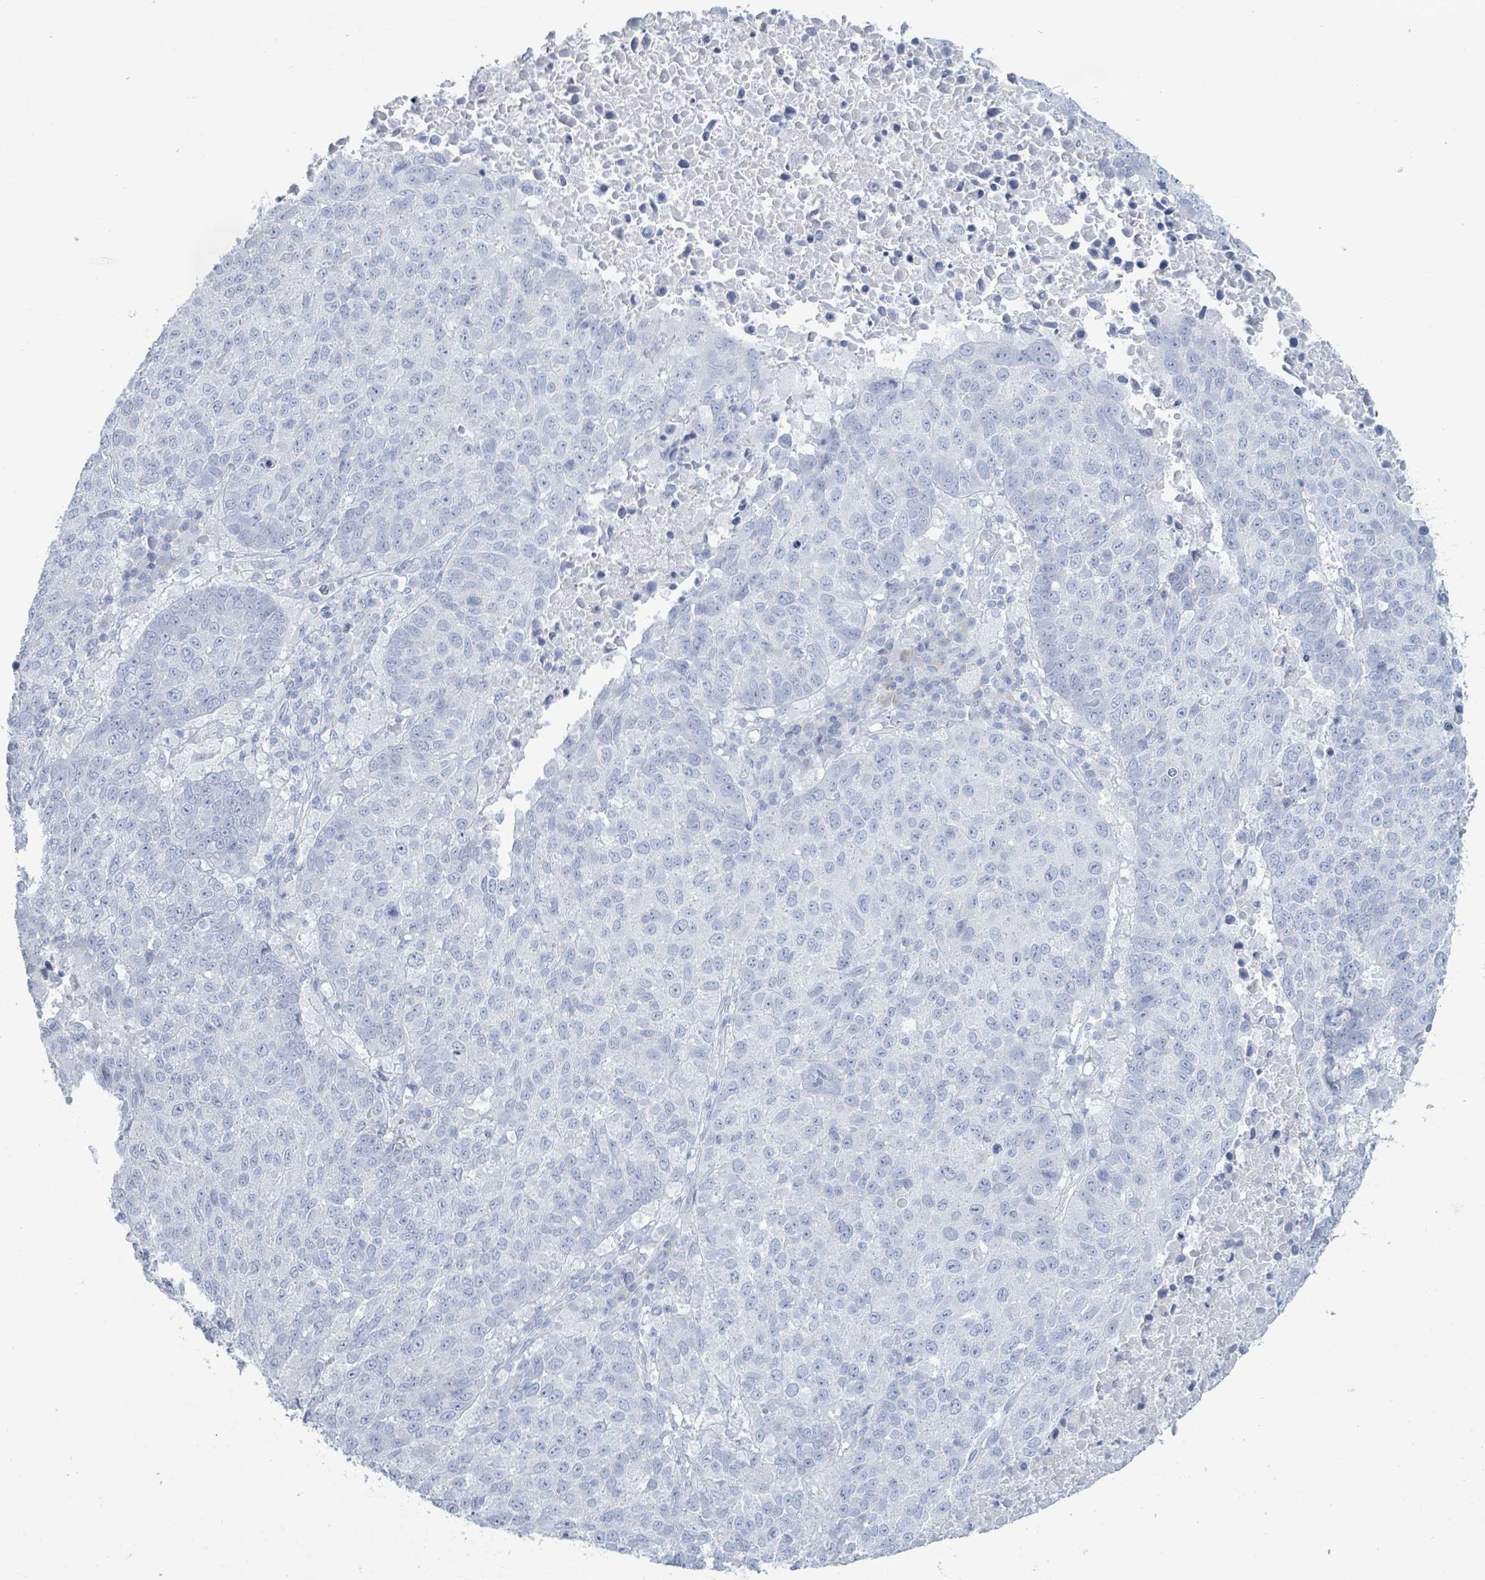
{"staining": {"intensity": "negative", "quantity": "none", "location": "none"}, "tissue": "lung cancer", "cell_type": "Tumor cells", "image_type": "cancer", "snomed": [{"axis": "morphology", "description": "Squamous cell carcinoma, NOS"}, {"axis": "topography", "description": "Lung"}], "caption": "An image of lung squamous cell carcinoma stained for a protein reveals no brown staining in tumor cells.", "gene": "PGA3", "patient": {"sex": "male", "age": 73}}